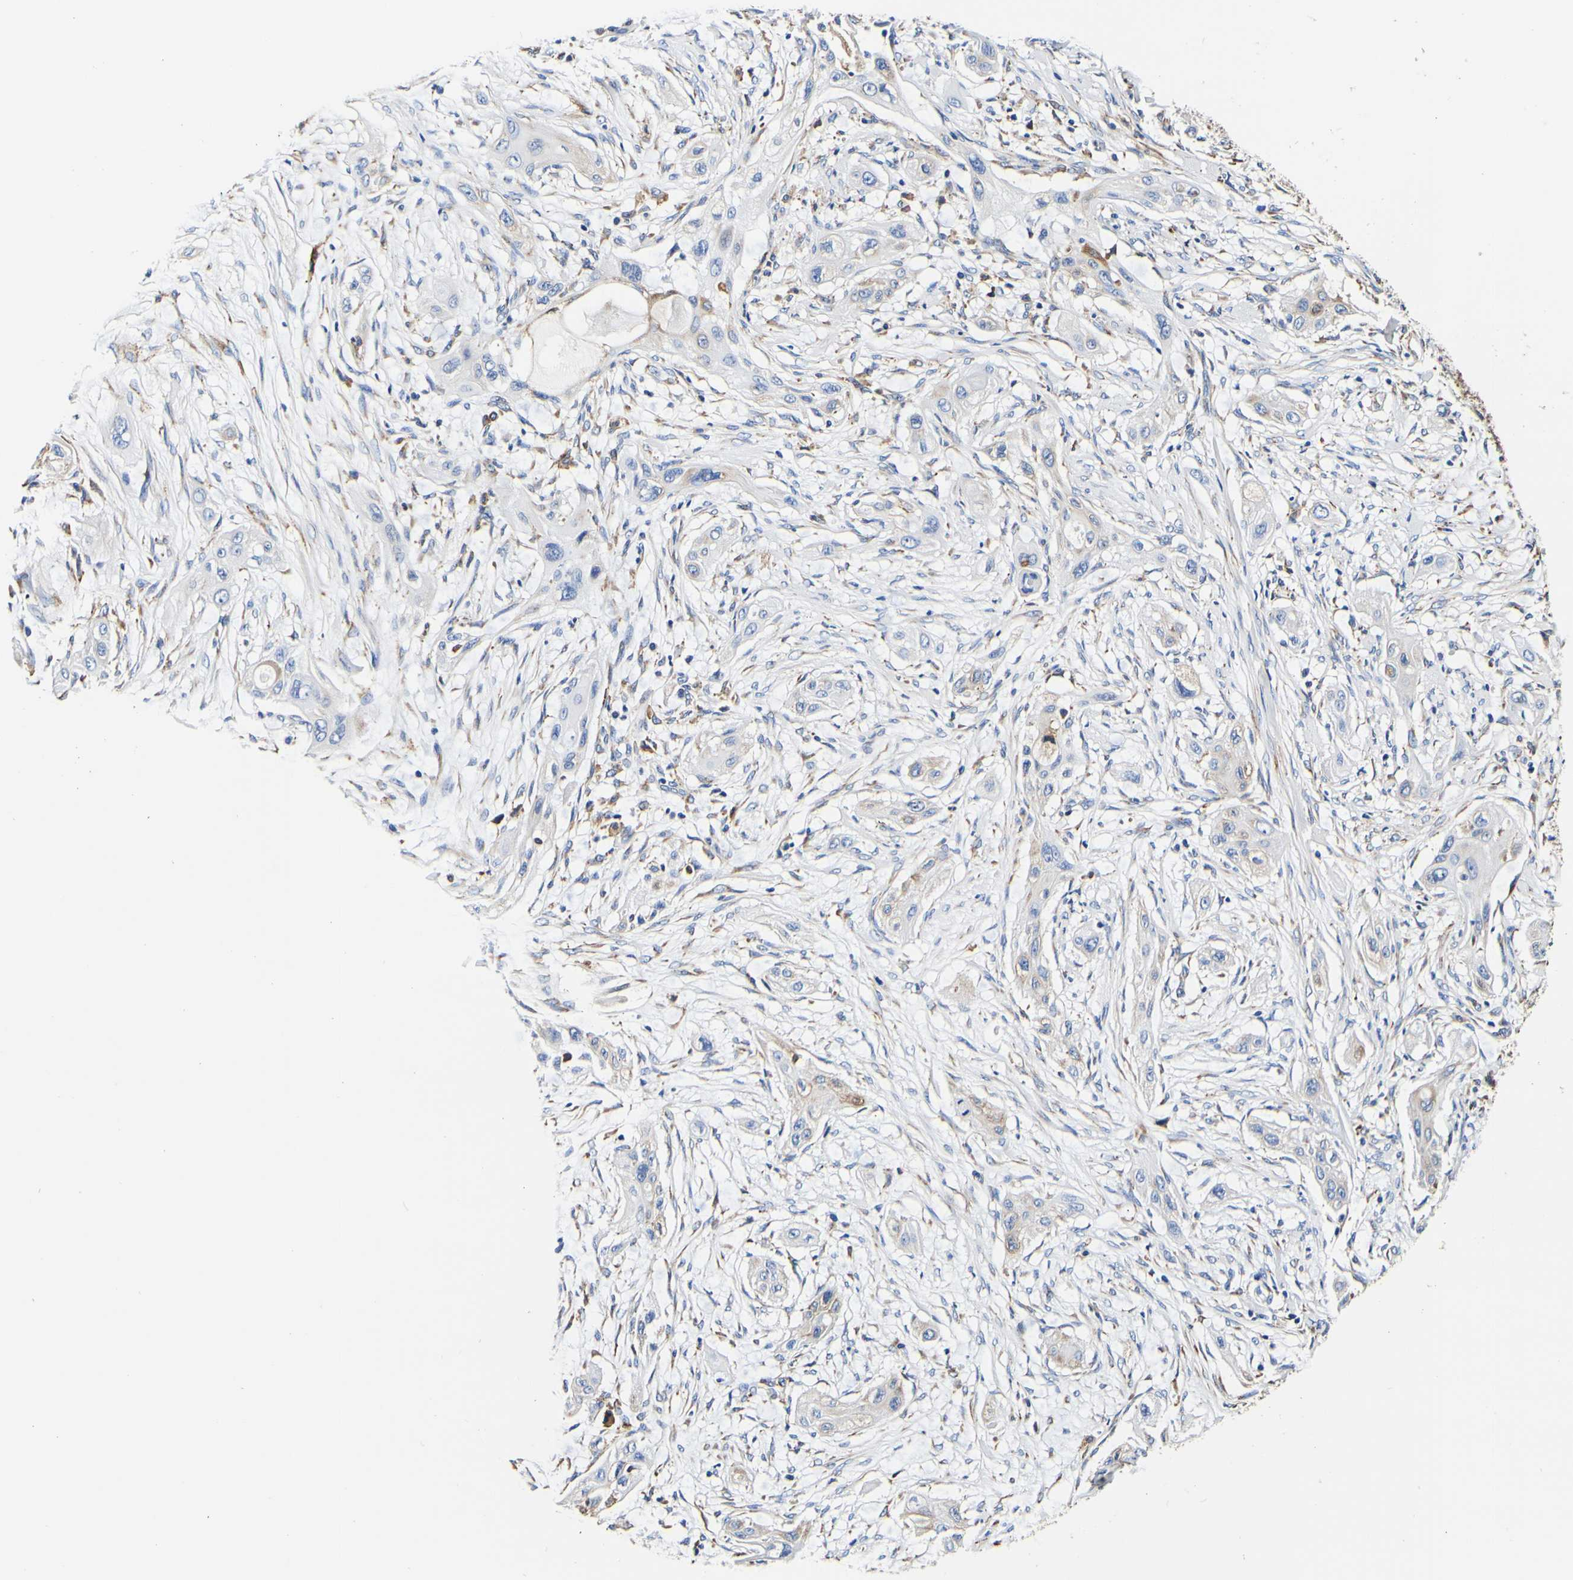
{"staining": {"intensity": "weak", "quantity": "25%-75%", "location": "cytoplasmic/membranous"}, "tissue": "lung cancer", "cell_type": "Tumor cells", "image_type": "cancer", "snomed": [{"axis": "morphology", "description": "Squamous cell carcinoma, NOS"}, {"axis": "topography", "description": "Lung"}], "caption": "Lung squamous cell carcinoma stained with a brown dye shows weak cytoplasmic/membranous positive positivity in about 25%-75% of tumor cells.", "gene": "P4HB", "patient": {"sex": "female", "age": 47}}